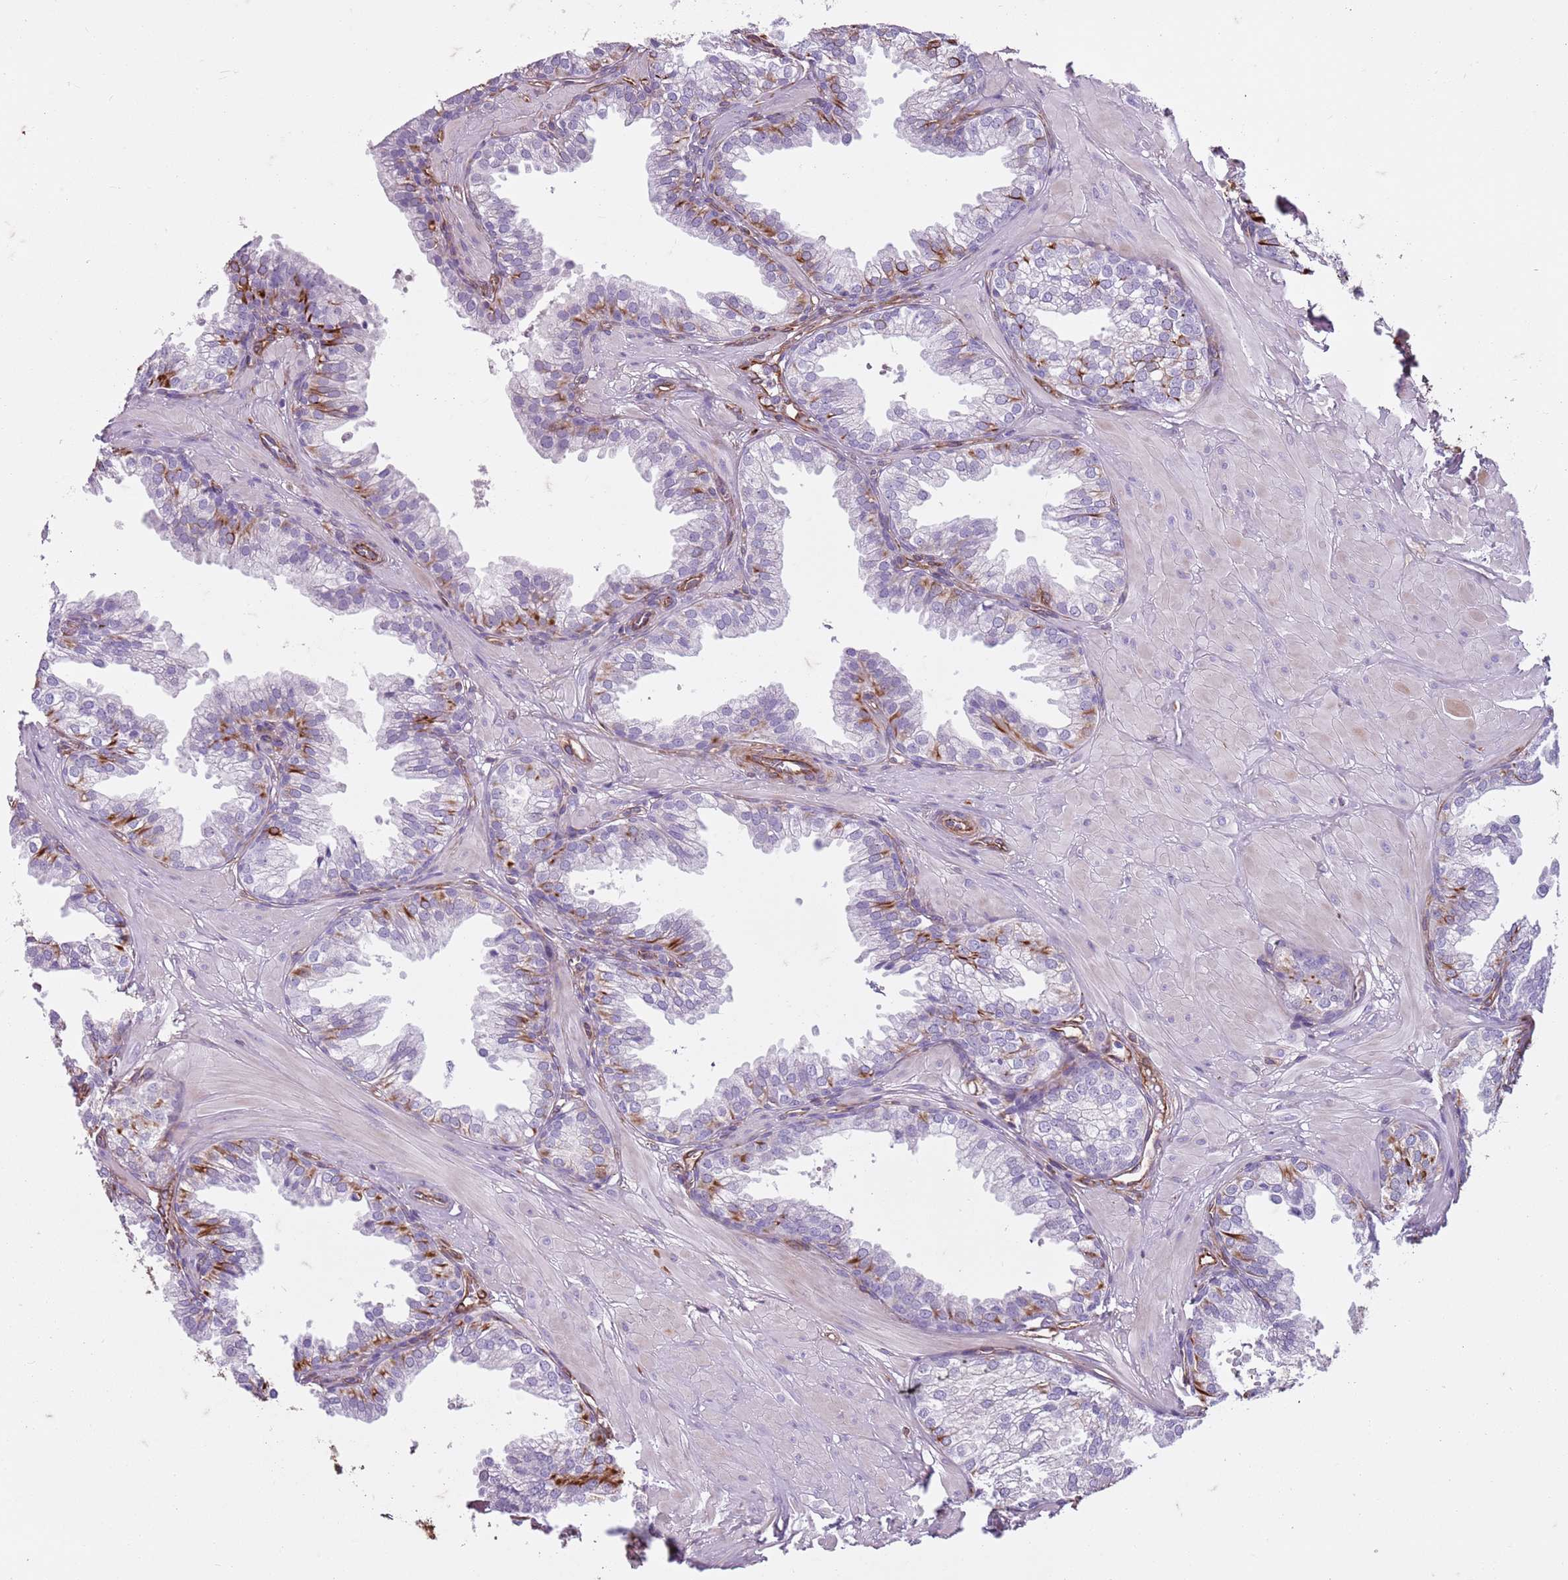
{"staining": {"intensity": "moderate", "quantity": "<25%", "location": "cytoplasmic/membranous"}, "tissue": "prostate", "cell_type": "Glandular cells", "image_type": "normal", "snomed": [{"axis": "morphology", "description": "Normal tissue, NOS"}, {"axis": "topography", "description": "Prostate"}, {"axis": "topography", "description": "Peripheral nerve tissue"}], "caption": "This histopathology image reveals immunohistochemistry (IHC) staining of unremarkable human prostate, with low moderate cytoplasmic/membranous staining in approximately <25% of glandular cells.", "gene": "TAS2R38", "patient": {"sex": "male", "age": 55}}